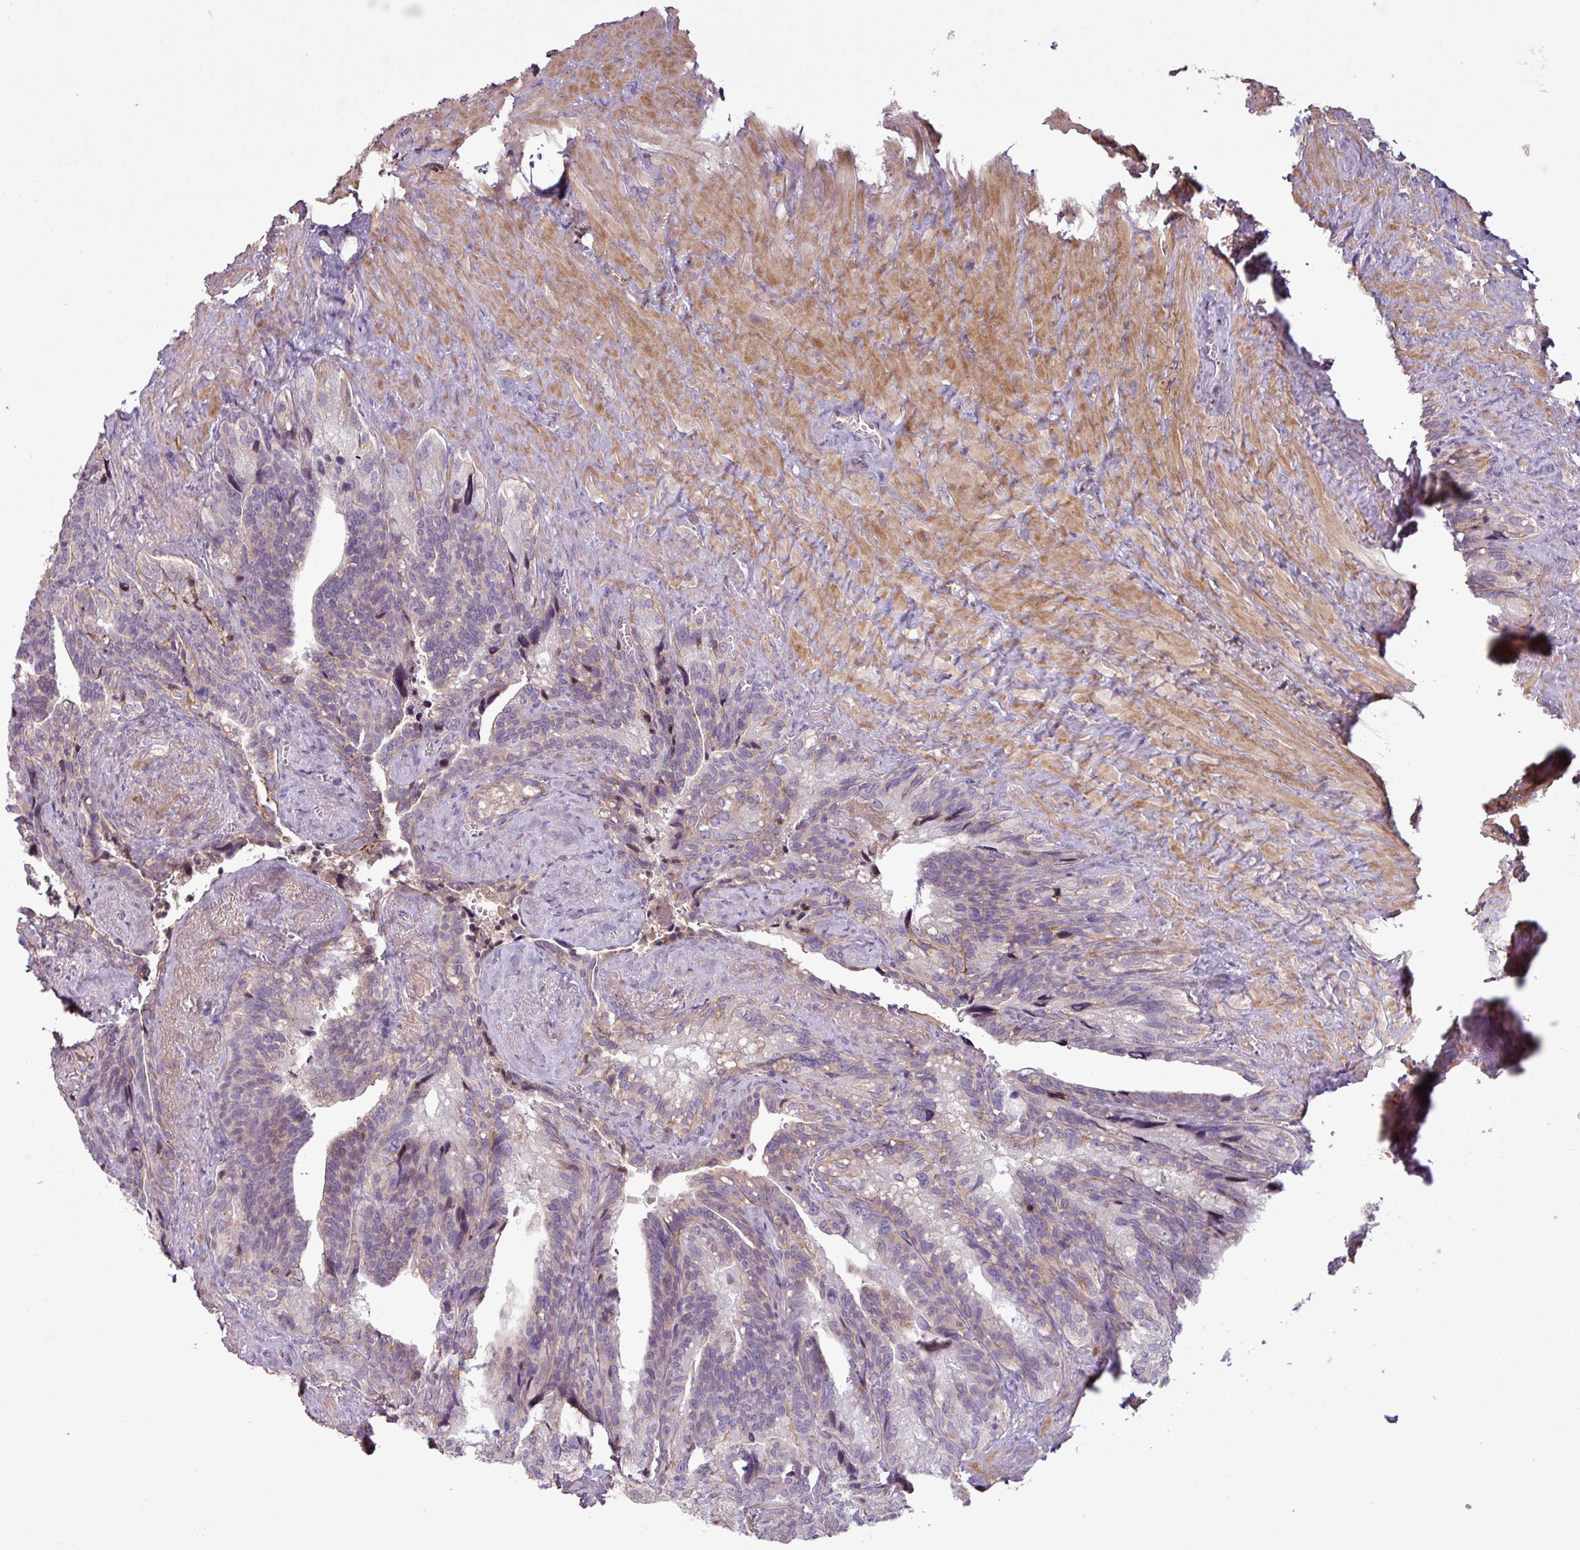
{"staining": {"intensity": "moderate", "quantity": "<25%", "location": "cytoplasmic/membranous"}, "tissue": "seminal vesicle", "cell_type": "Glandular cells", "image_type": "normal", "snomed": [{"axis": "morphology", "description": "Normal tissue, NOS"}, {"axis": "topography", "description": "Seminal veicle"}], "caption": "Brown immunohistochemical staining in normal seminal vesicle displays moderate cytoplasmic/membranous positivity in approximately <25% of glandular cells.", "gene": "C4A", "patient": {"sex": "male", "age": 68}}